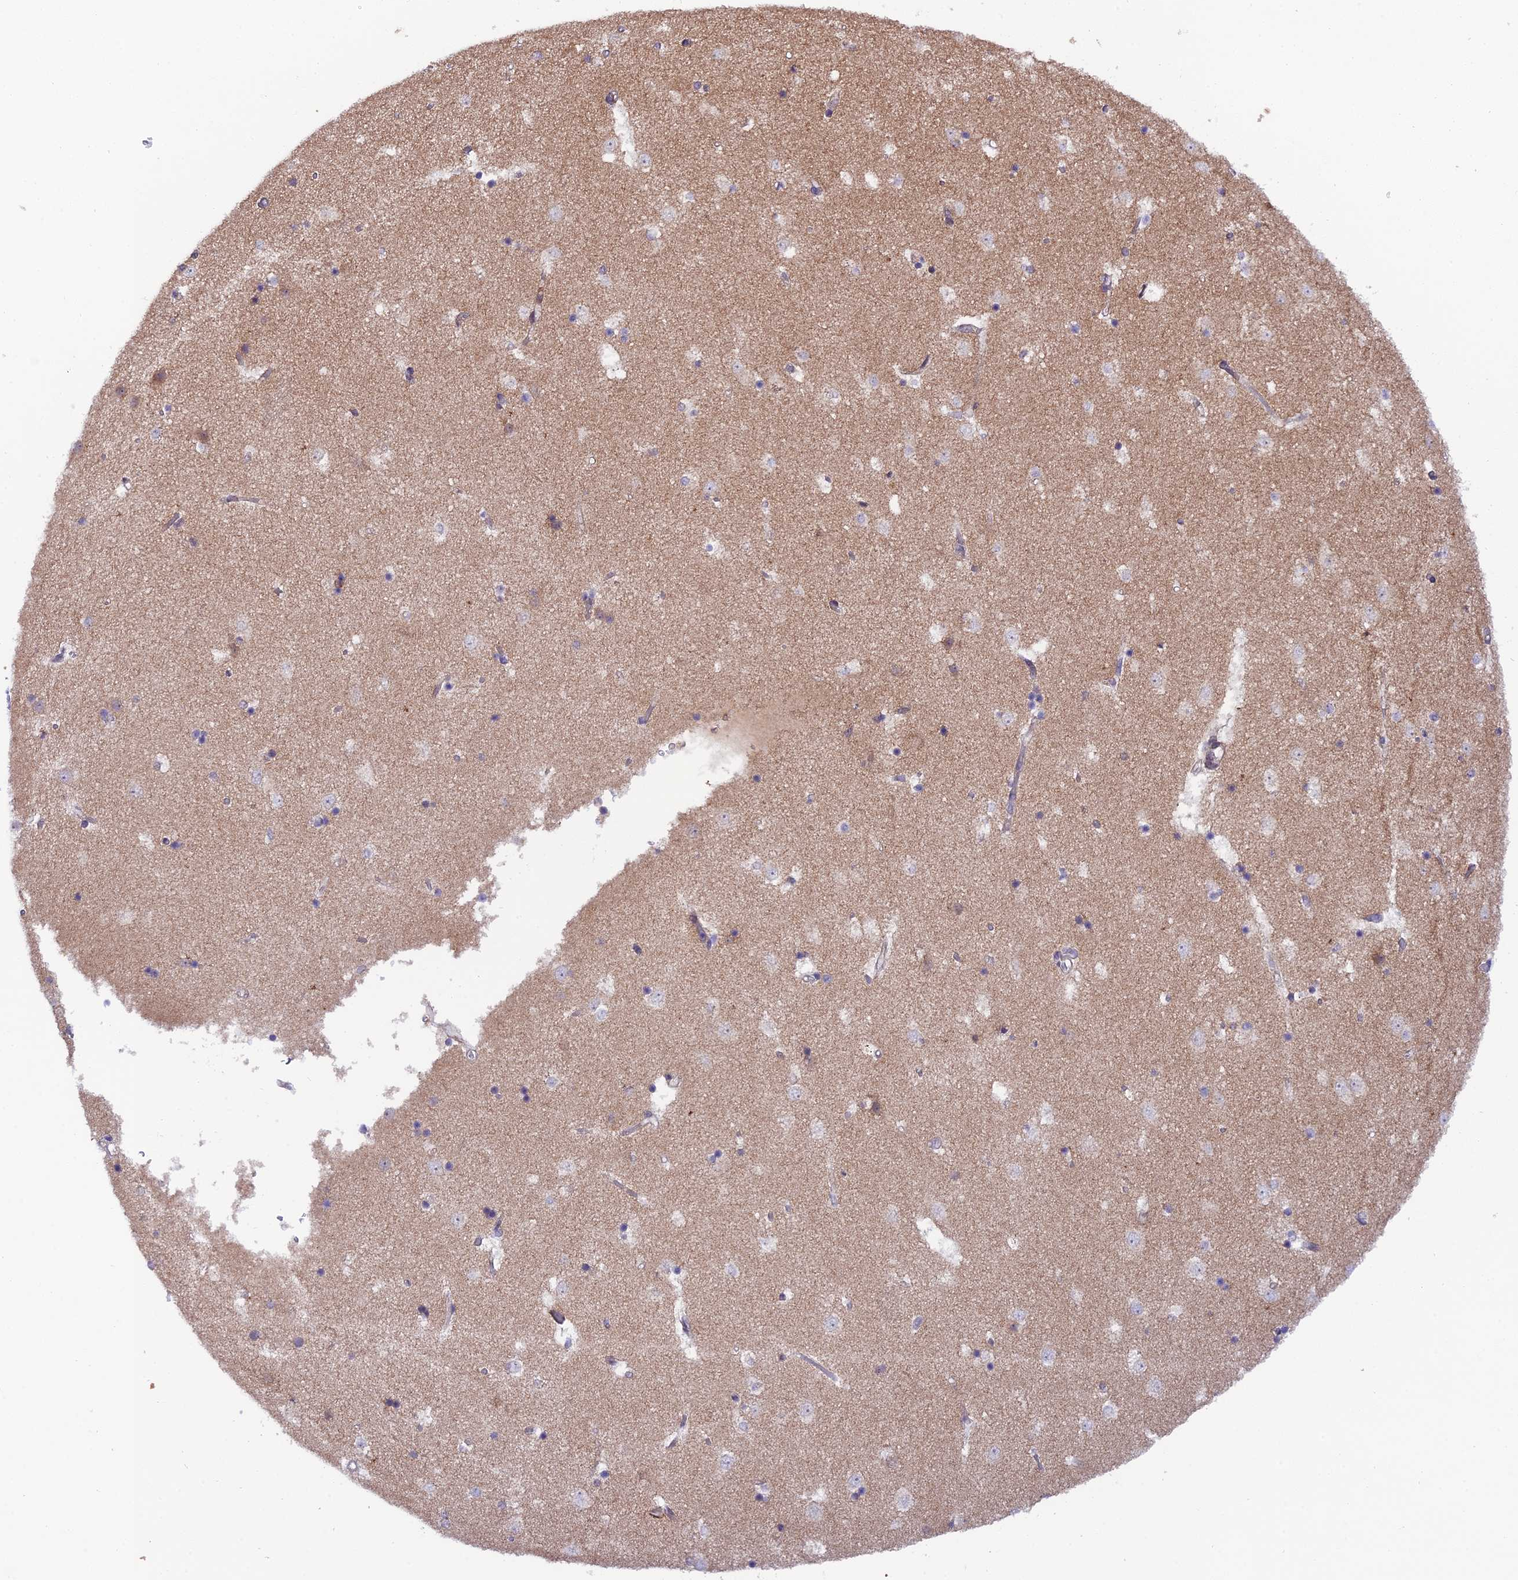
{"staining": {"intensity": "negative", "quantity": "none", "location": "none"}, "tissue": "caudate", "cell_type": "Glial cells", "image_type": "normal", "snomed": [{"axis": "morphology", "description": "Normal tissue, NOS"}, {"axis": "topography", "description": "Lateral ventricle wall"}], "caption": "IHC micrograph of unremarkable human caudate stained for a protein (brown), which shows no positivity in glial cells. The staining is performed using DAB brown chromogen with nuclei counter-stained in using hematoxylin.", "gene": "TRIM40", "patient": {"sex": "female", "age": 52}}